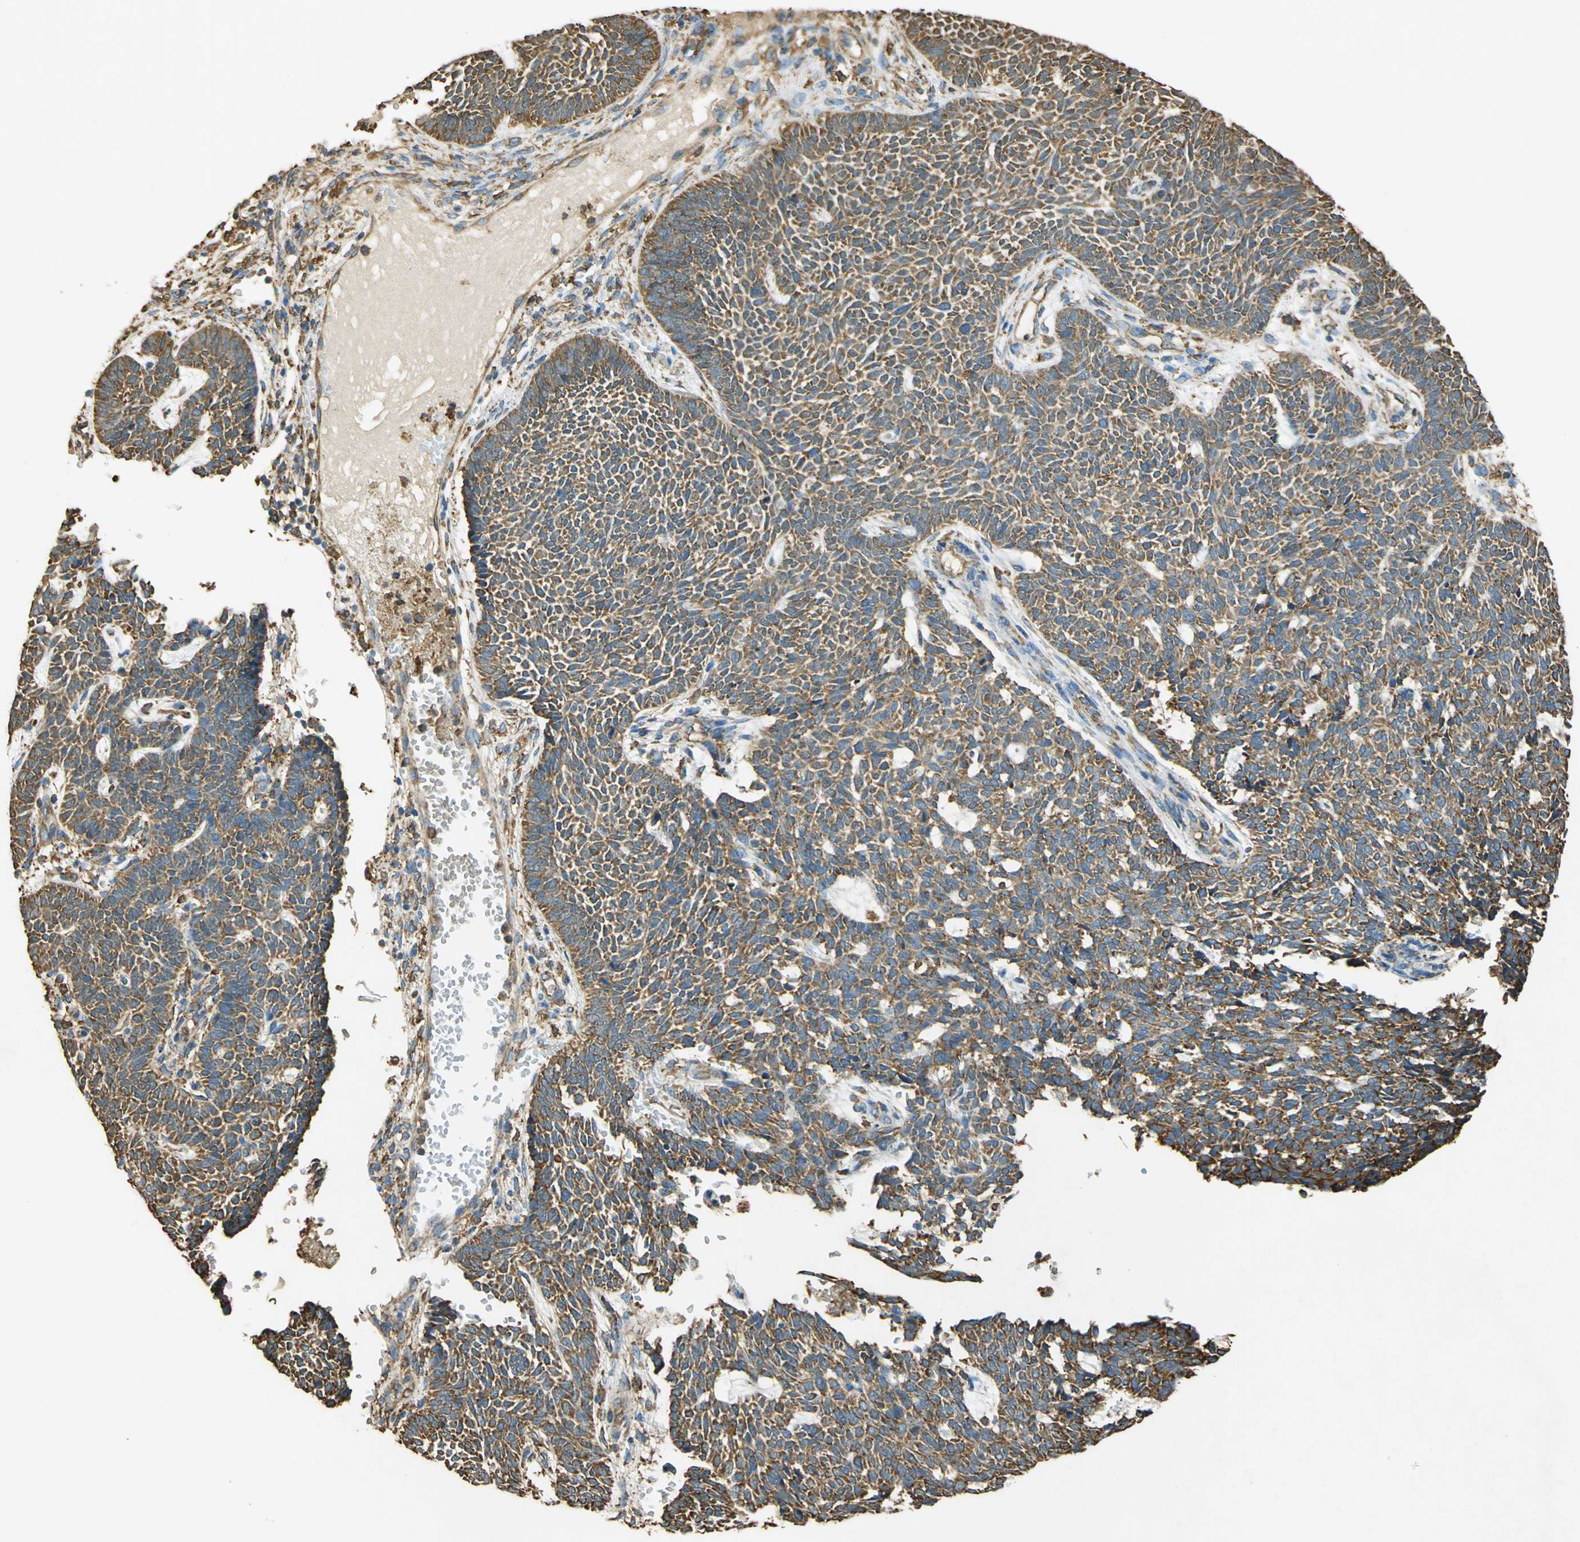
{"staining": {"intensity": "moderate", "quantity": ">75%", "location": "cytoplasmic/membranous"}, "tissue": "skin cancer", "cell_type": "Tumor cells", "image_type": "cancer", "snomed": [{"axis": "morphology", "description": "Normal tissue, NOS"}, {"axis": "morphology", "description": "Basal cell carcinoma"}, {"axis": "topography", "description": "Skin"}], "caption": "Immunohistochemical staining of human basal cell carcinoma (skin) displays moderate cytoplasmic/membranous protein staining in about >75% of tumor cells.", "gene": "HSP90B1", "patient": {"sex": "male", "age": 87}}